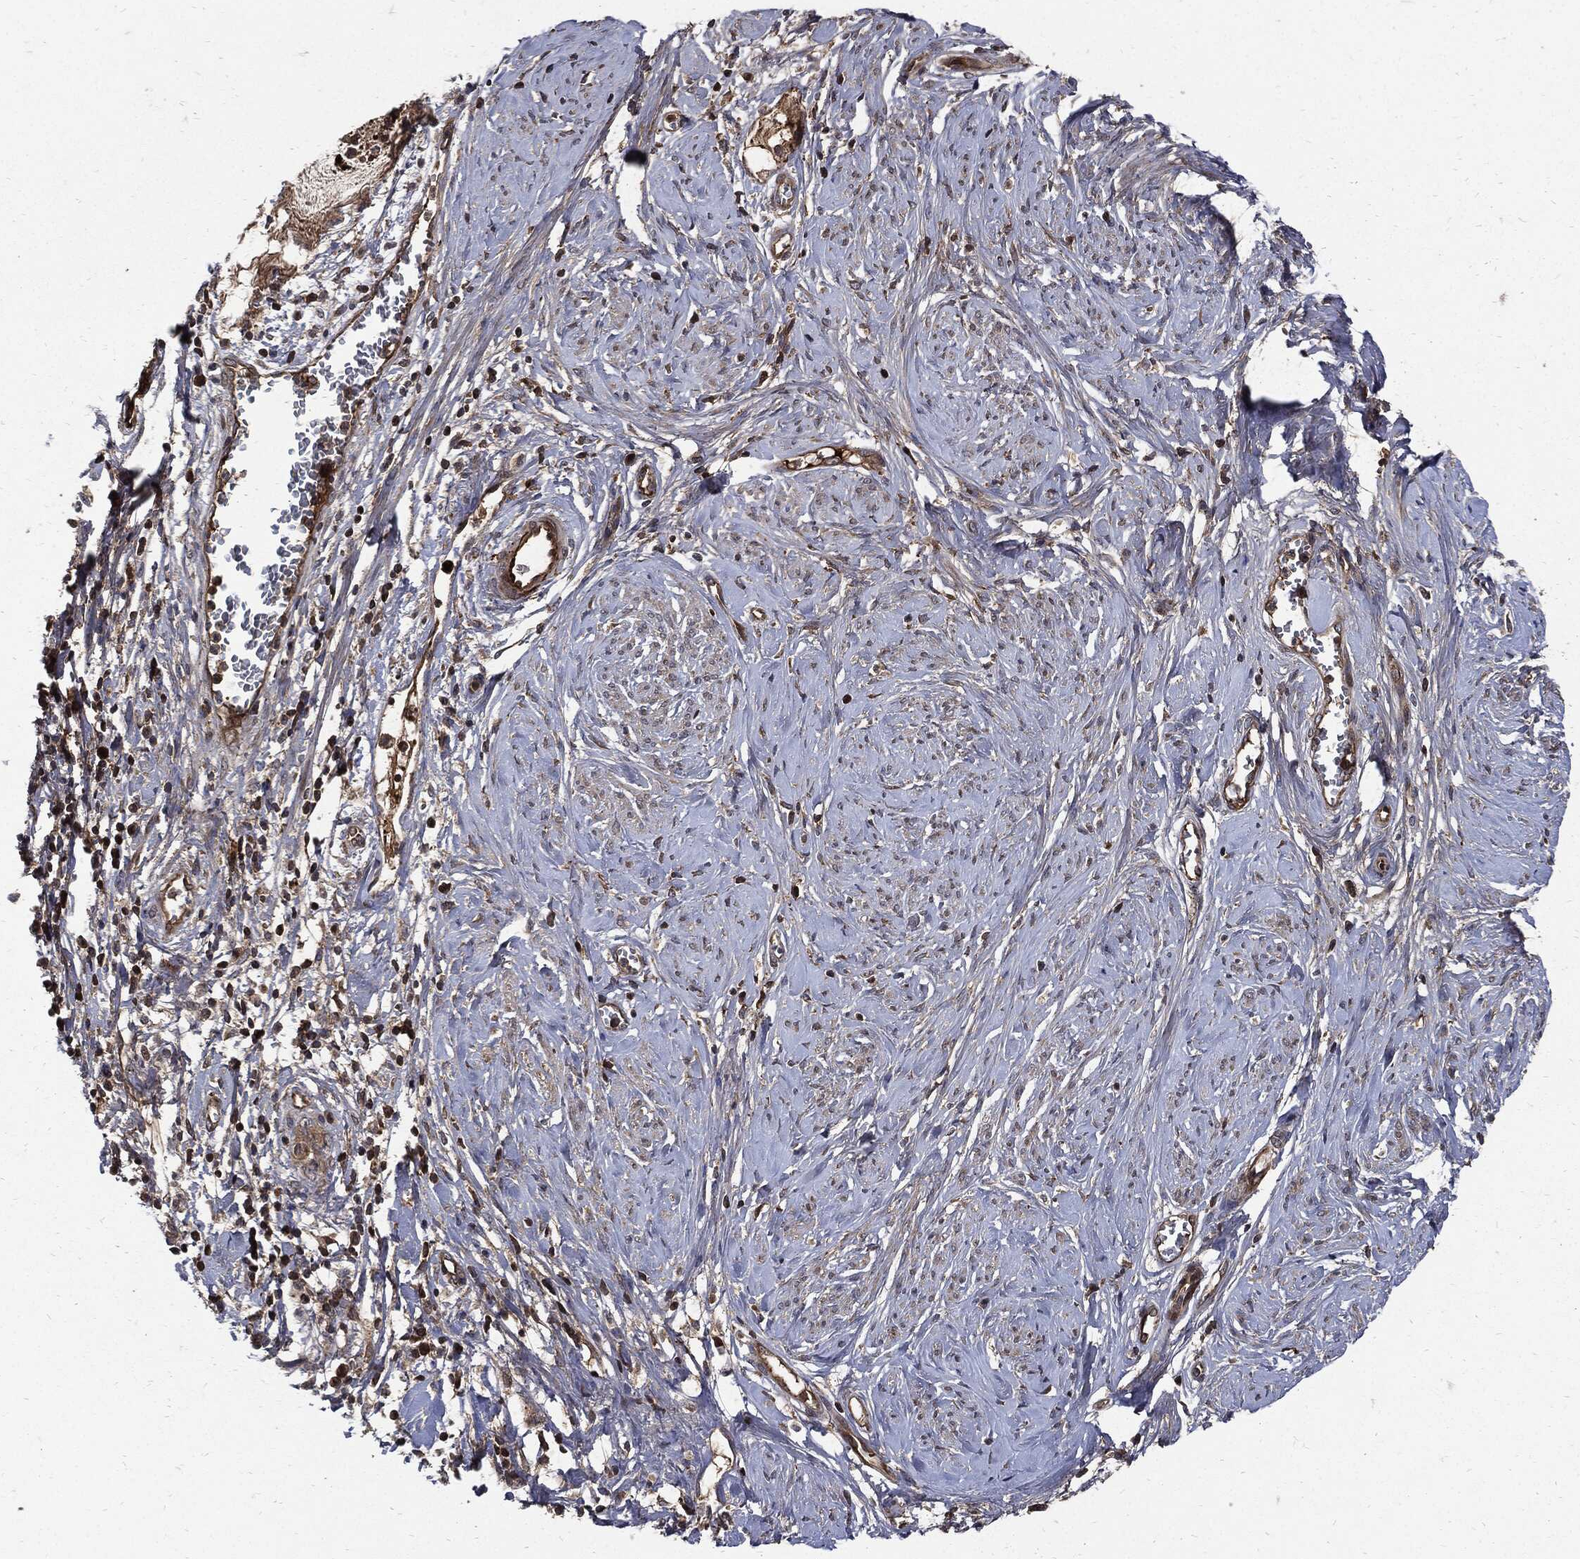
{"staining": {"intensity": "strong", "quantity": "<25%", "location": "cytoplasmic/membranous"}, "tissue": "cervical cancer", "cell_type": "Tumor cells", "image_type": "cancer", "snomed": [{"axis": "morphology", "description": "Adenocarcinoma, NOS"}, {"axis": "topography", "description": "Cervix"}], "caption": "Cervical cancer (adenocarcinoma) tissue reveals strong cytoplasmic/membranous expression in approximately <25% of tumor cells, visualized by immunohistochemistry.", "gene": "CLU", "patient": {"sex": "female", "age": 44}}